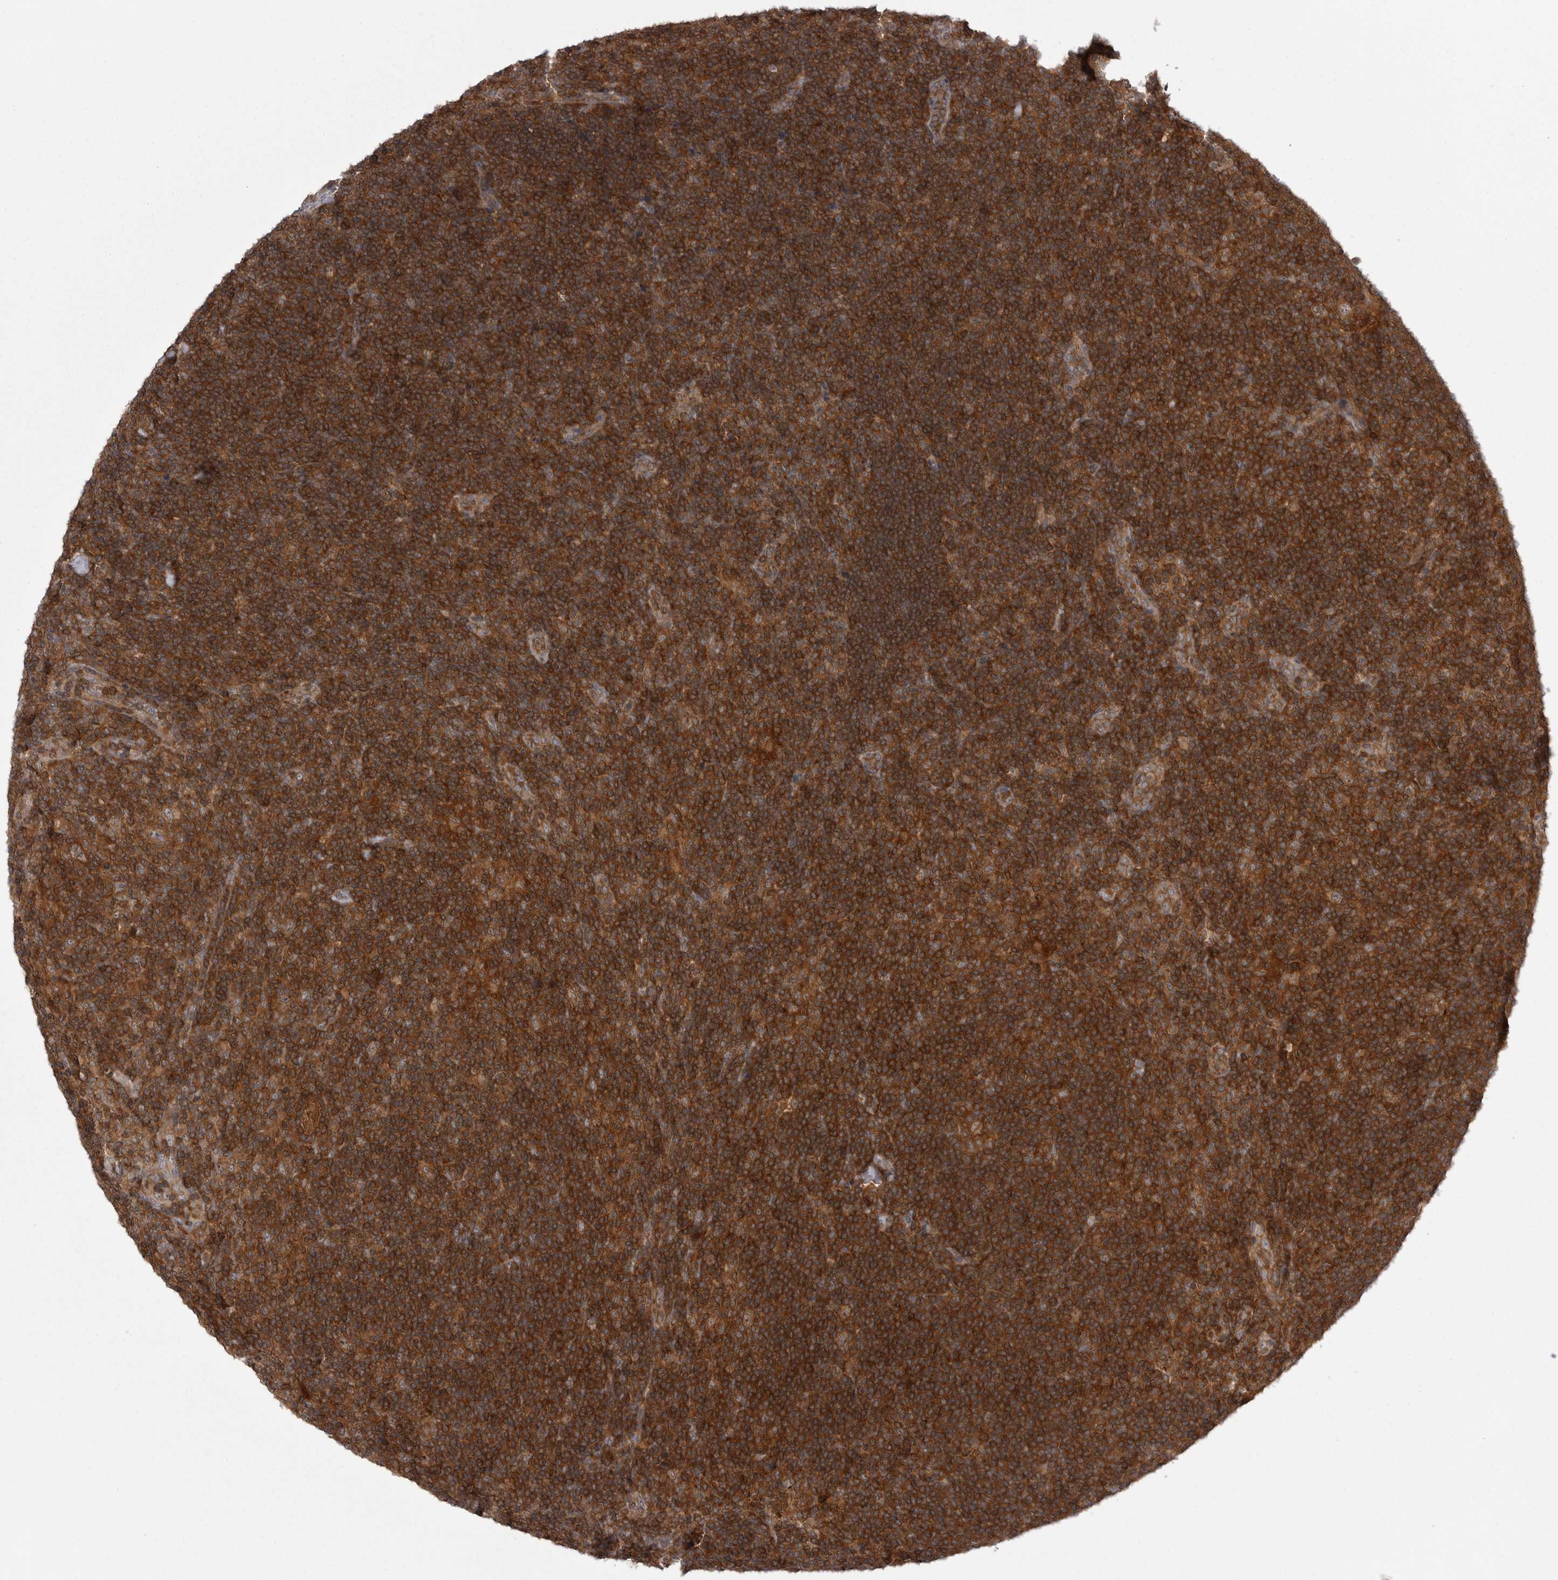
{"staining": {"intensity": "weak", "quantity": "25%-75%", "location": "cytoplasmic/membranous"}, "tissue": "lymphoma", "cell_type": "Tumor cells", "image_type": "cancer", "snomed": [{"axis": "morphology", "description": "Hodgkin's disease, NOS"}, {"axis": "topography", "description": "Lymph node"}], "caption": "Lymphoma was stained to show a protein in brown. There is low levels of weak cytoplasmic/membranous staining in about 25%-75% of tumor cells.", "gene": "STK24", "patient": {"sex": "female", "age": 57}}